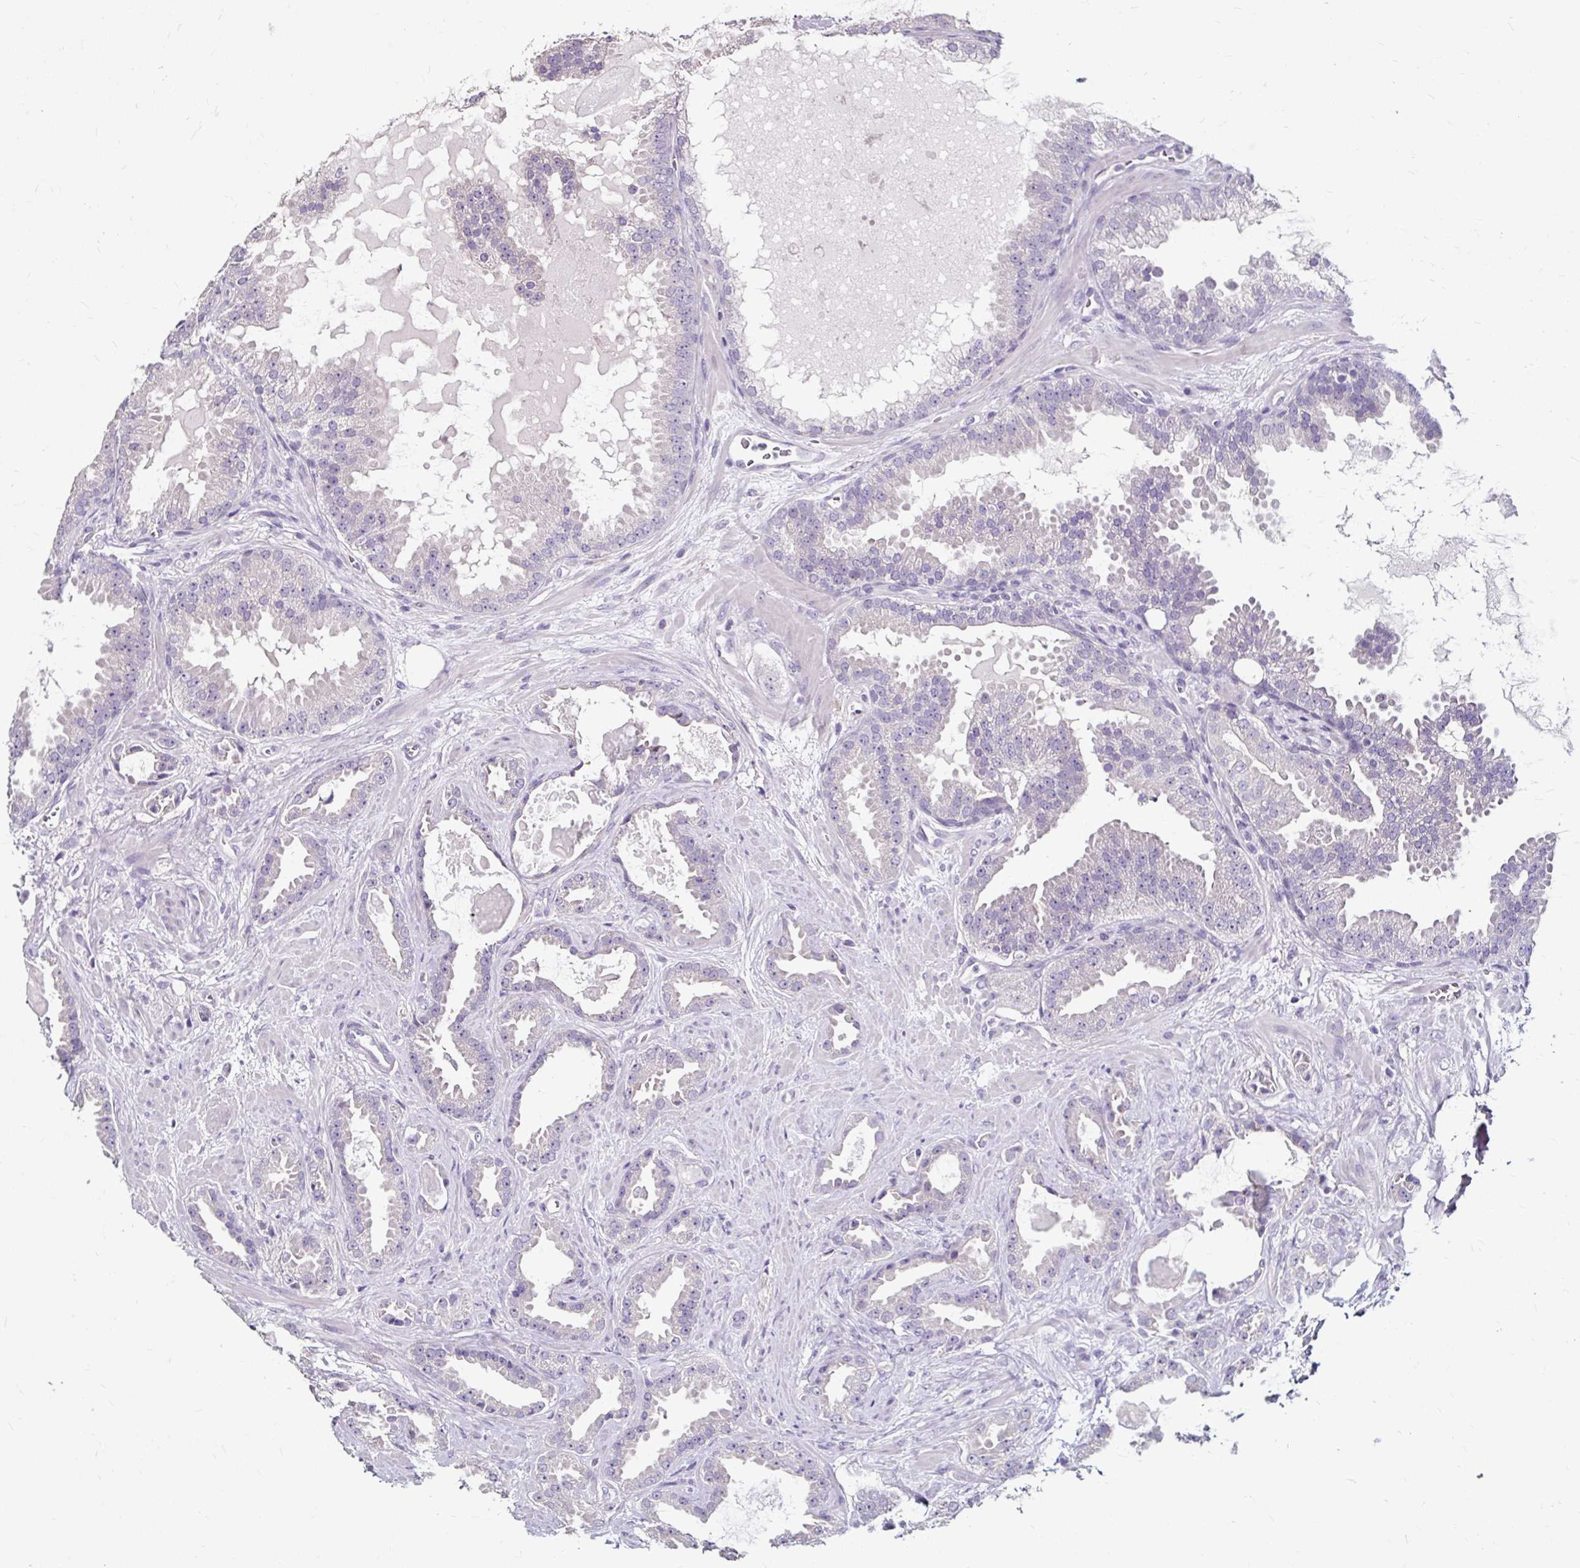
{"staining": {"intensity": "negative", "quantity": "none", "location": "none"}, "tissue": "prostate cancer", "cell_type": "Tumor cells", "image_type": "cancer", "snomed": [{"axis": "morphology", "description": "Adenocarcinoma, Low grade"}, {"axis": "topography", "description": "Prostate"}], "caption": "Immunohistochemical staining of human prostate cancer (low-grade adenocarcinoma) shows no significant staining in tumor cells.", "gene": "KLHL24", "patient": {"sex": "male", "age": 62}}